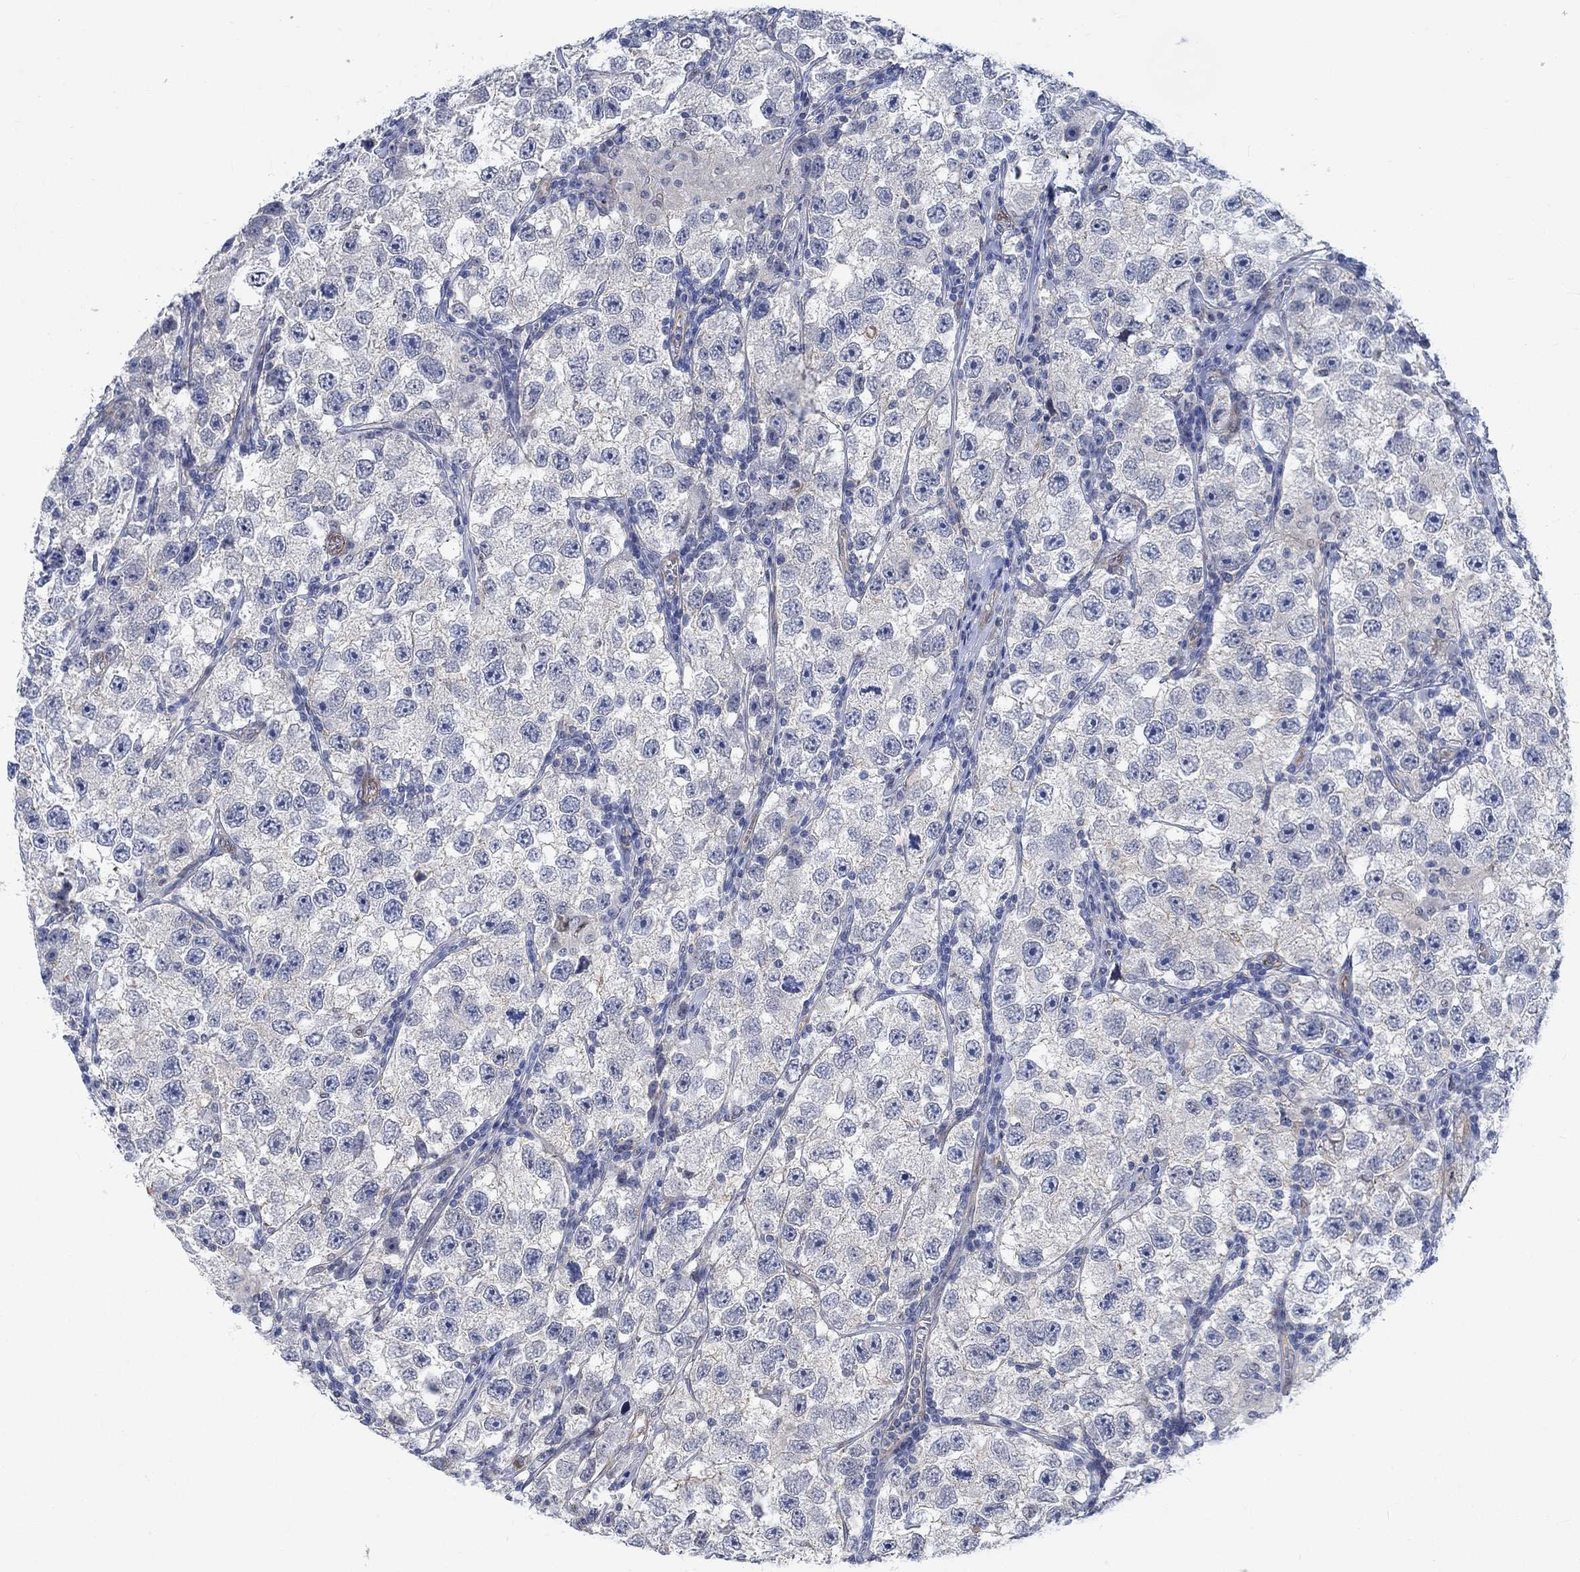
{"staining": {"intensity": "moderate", "quantity": "<25%", "location": "cytoplasmic/membranous"}, "tissue": "testis cancer", "cell_type": "Tumor cells", "image_type": "cancer", "snomed": [{"axis": "morphology", "description": "Seminoma, NOS"}, {"axis": "topography", "description": "Testis"}], "caption": "Brown immunohistochemical staining in testis cancer (seminoma) exhibits moderate cytoplasmic/membranous expression in approximately <25% of tumor cells.", "gene": "KCNH8", "patient": {"sex": "male", "age": 26}}